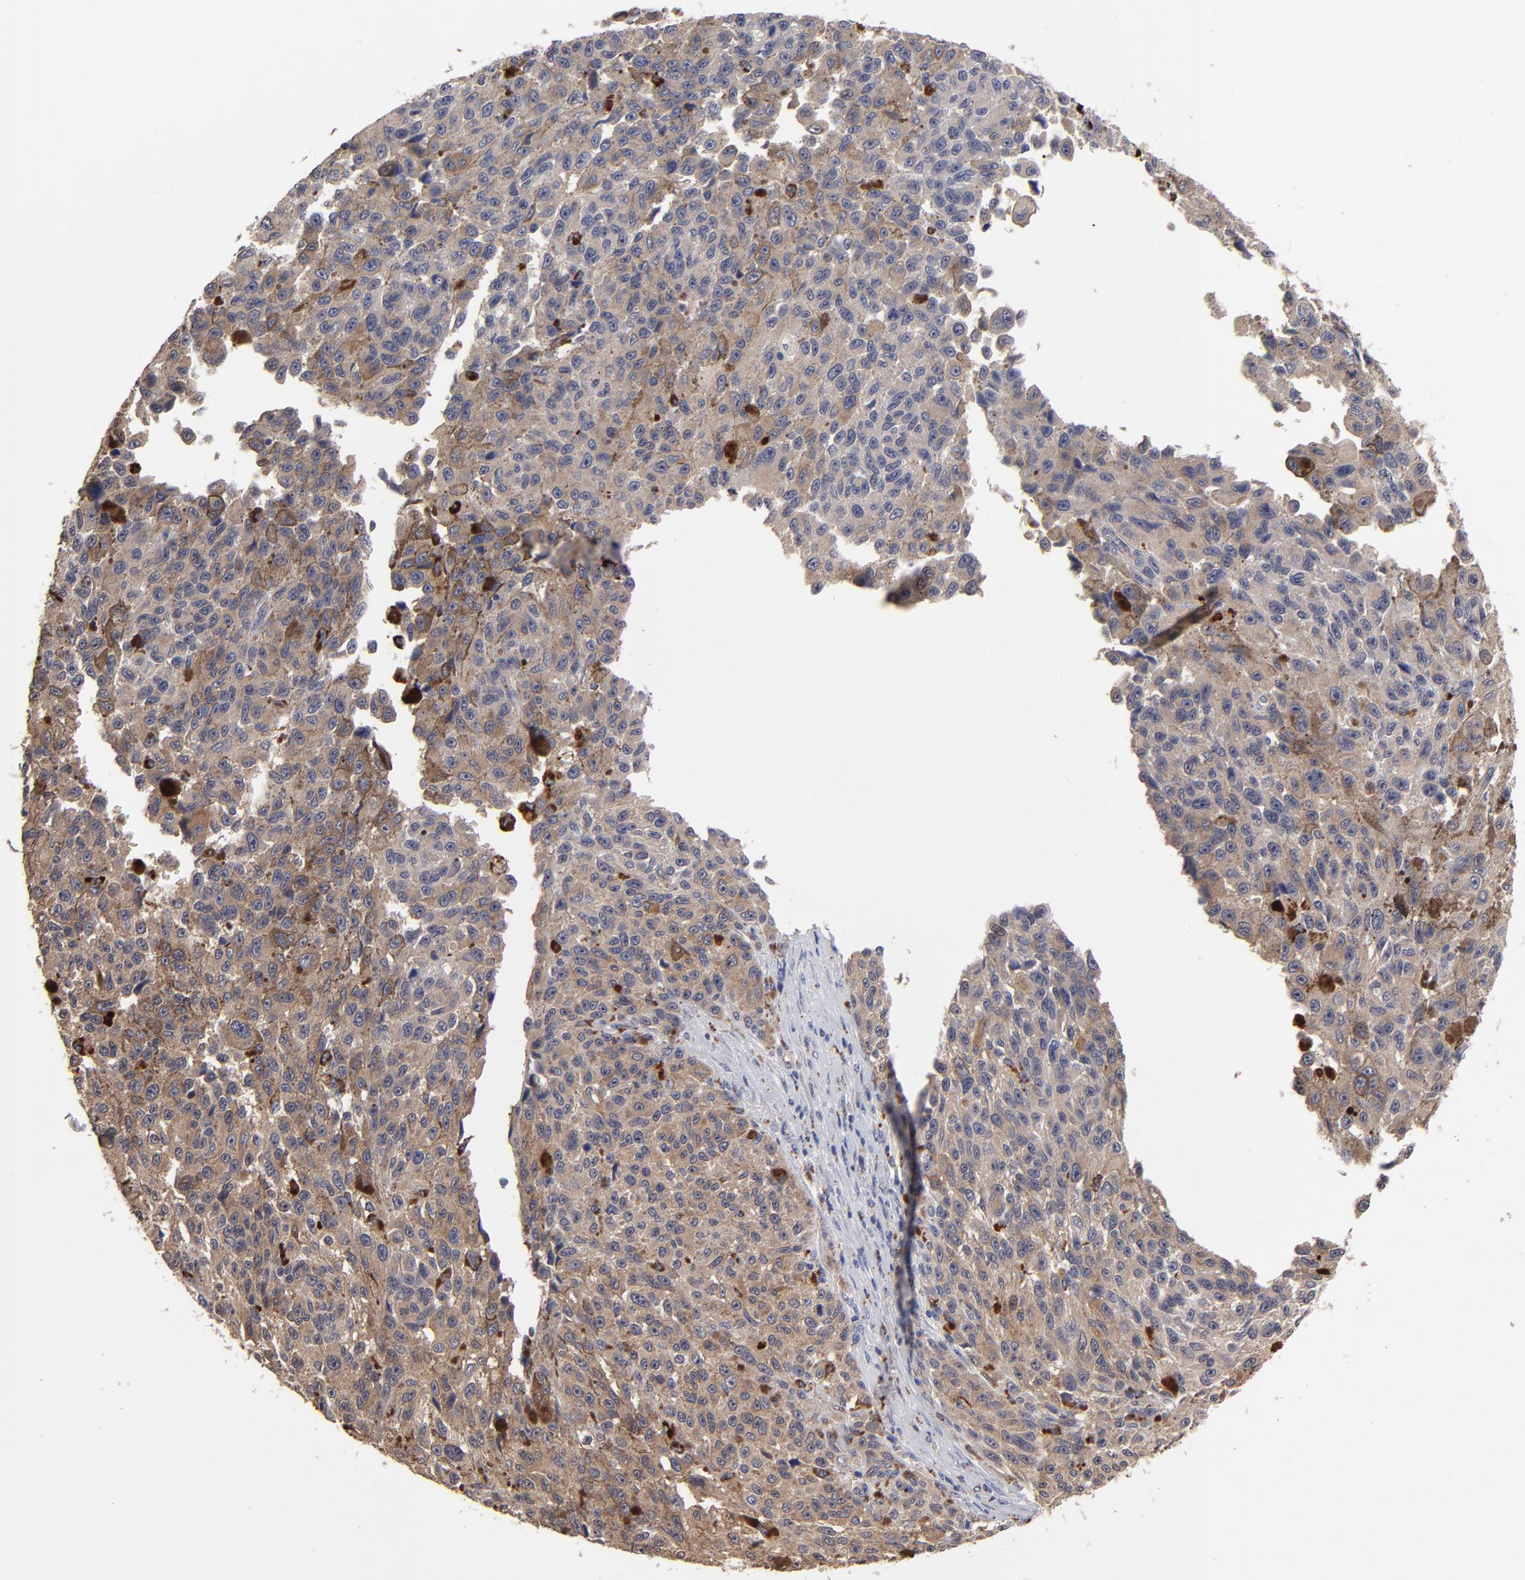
{"staining": {"intensity": "moderate", "quantity": ">75%", "location": "cytoplasmic/membranous"}, "tissue": "melanoma", "cell_type": "Tumor cells", "image_type": "cancer", "snomed": [{"axis": "morphology", "description": "Malignant melanoma, NOS"}, {"axis": "topography", "description": "Skin"}], "caption": "Protein staining of melanoma tissue reveals moderate cytoplasmic/membranous positivity in about >75% of tumor cells.", "gene": "PDE4B", "patient": {"sex": "male", "age": 81}}